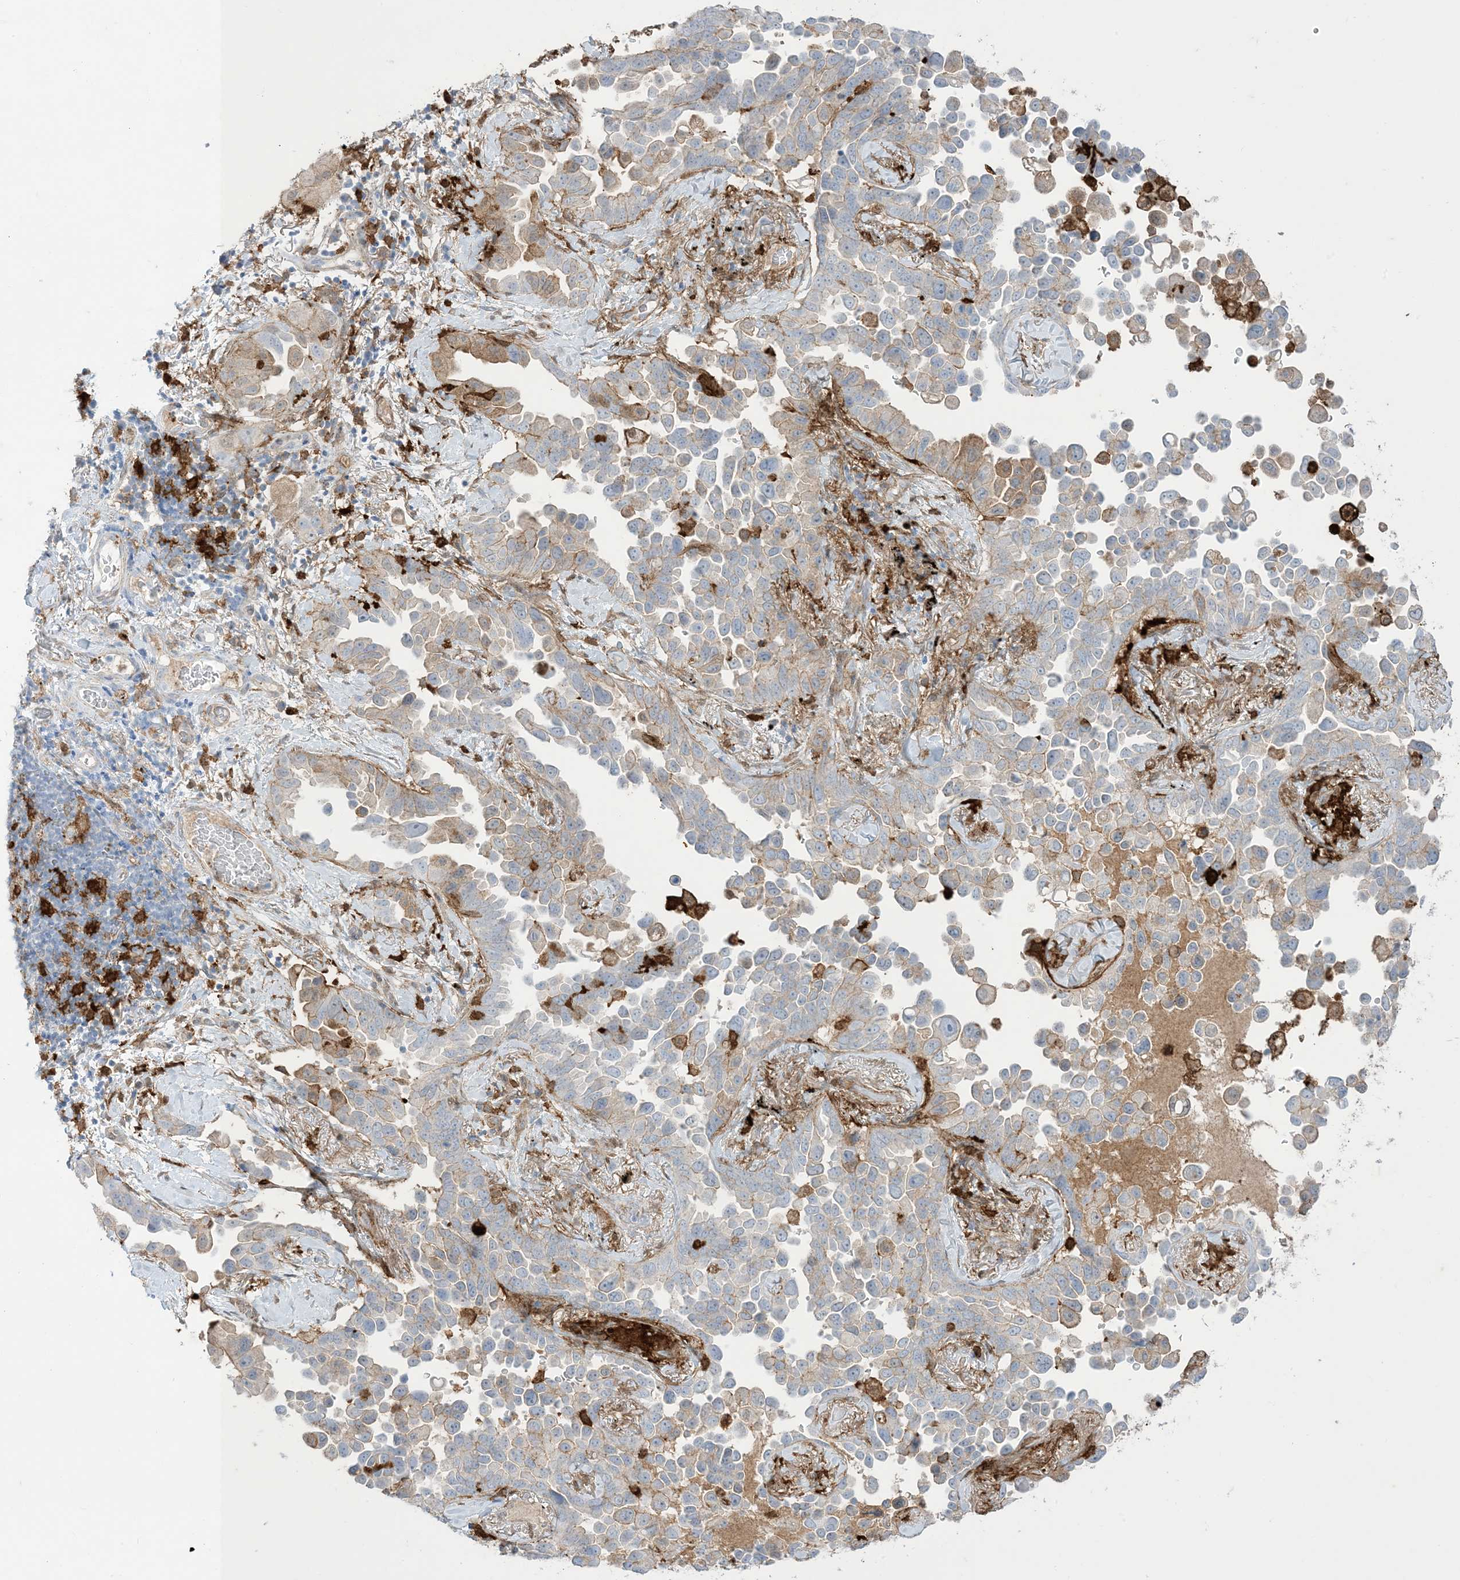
{"staining": {"intensity": "moderate", "quantity": "<25%", "location": "cytoplasmic/membranous"}, "tissue": "lung cancer", "cell_type": "Tumor cells", "image_type": "cancer", "snomed": [{"axis": "morphology", "description": "Adenocarcinoma, NOS"}, {"axis": "topography", "description": "Lung"}], "caption": "An immunohistochemistry (IHC) histopathology image of neoplastic tissue is shown. Protein staining in brown shows moderate cytoplasmic/membranous positivity in lung cancer within tumor cells. The staining is performed using DAB brown chromogen to label protein expression. The nuclei are counter-stained blue using hematoxylin.", "gene": "GSN", "patient": {"sex": "female", "age": 67}}